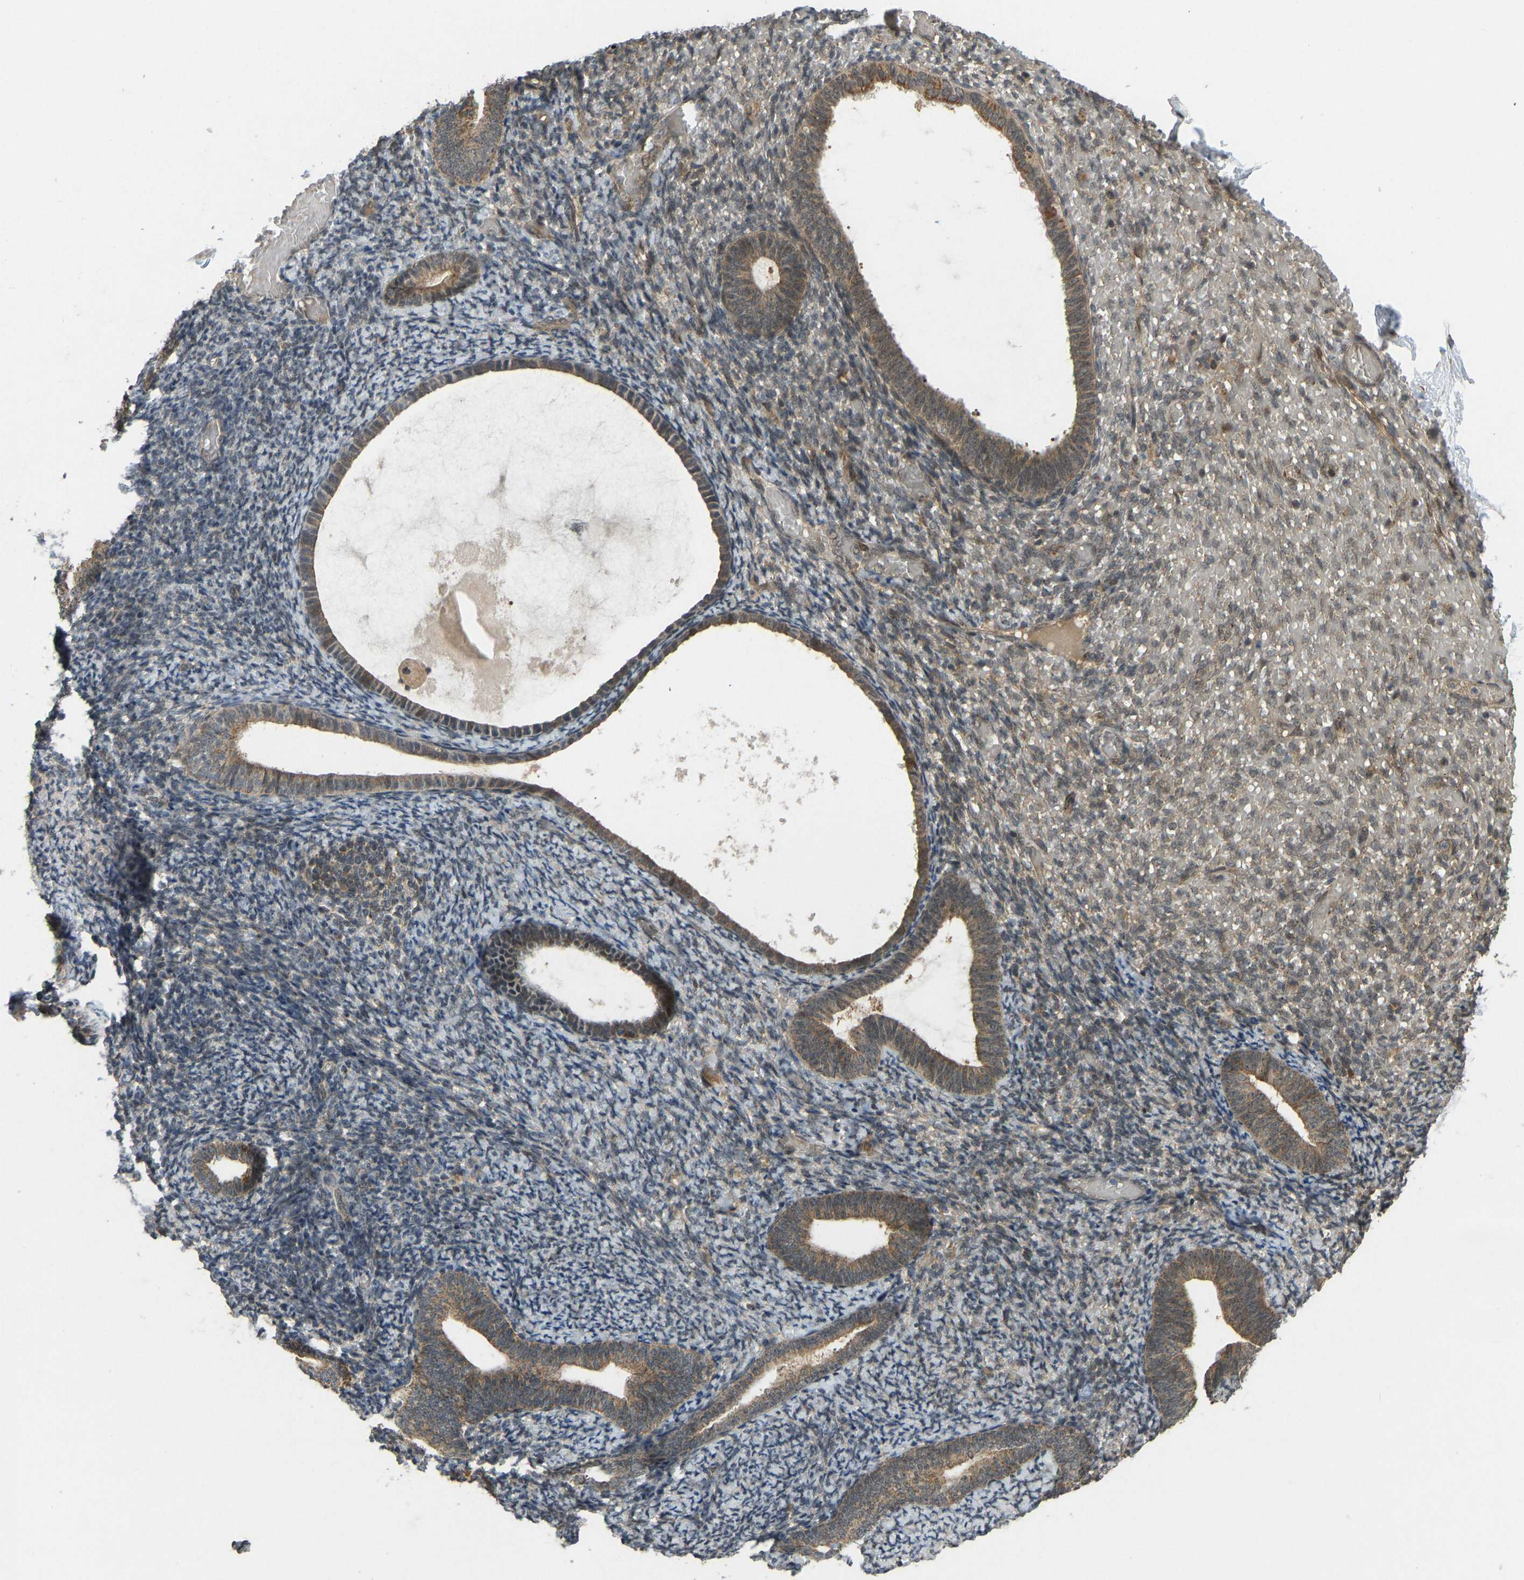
{"staining": {"intensity": "weak", "quantity": "25%-75%", "location": "cytoplasmic/membranous"}, "tissue": "endometrium", "cell_type": "Cells in endometrial stroma", "image_type": "normal", "snomed": [{"axis": "morphology", "description": "Normal tissue, NOS"}, {"axis": "topography", "description": "Endometrium"}], "caption": "DAB immunohistochemical staining of normal human endometrium exhibits weak cytoplasmic/membranous protein positivity in approximately 25%-75% of cells in endometrial stroma. (Brightfield microscopy of DAB IHC at high magnification).", "gene": "ACADS", "patient": {"sex": "female", "age": 66}}